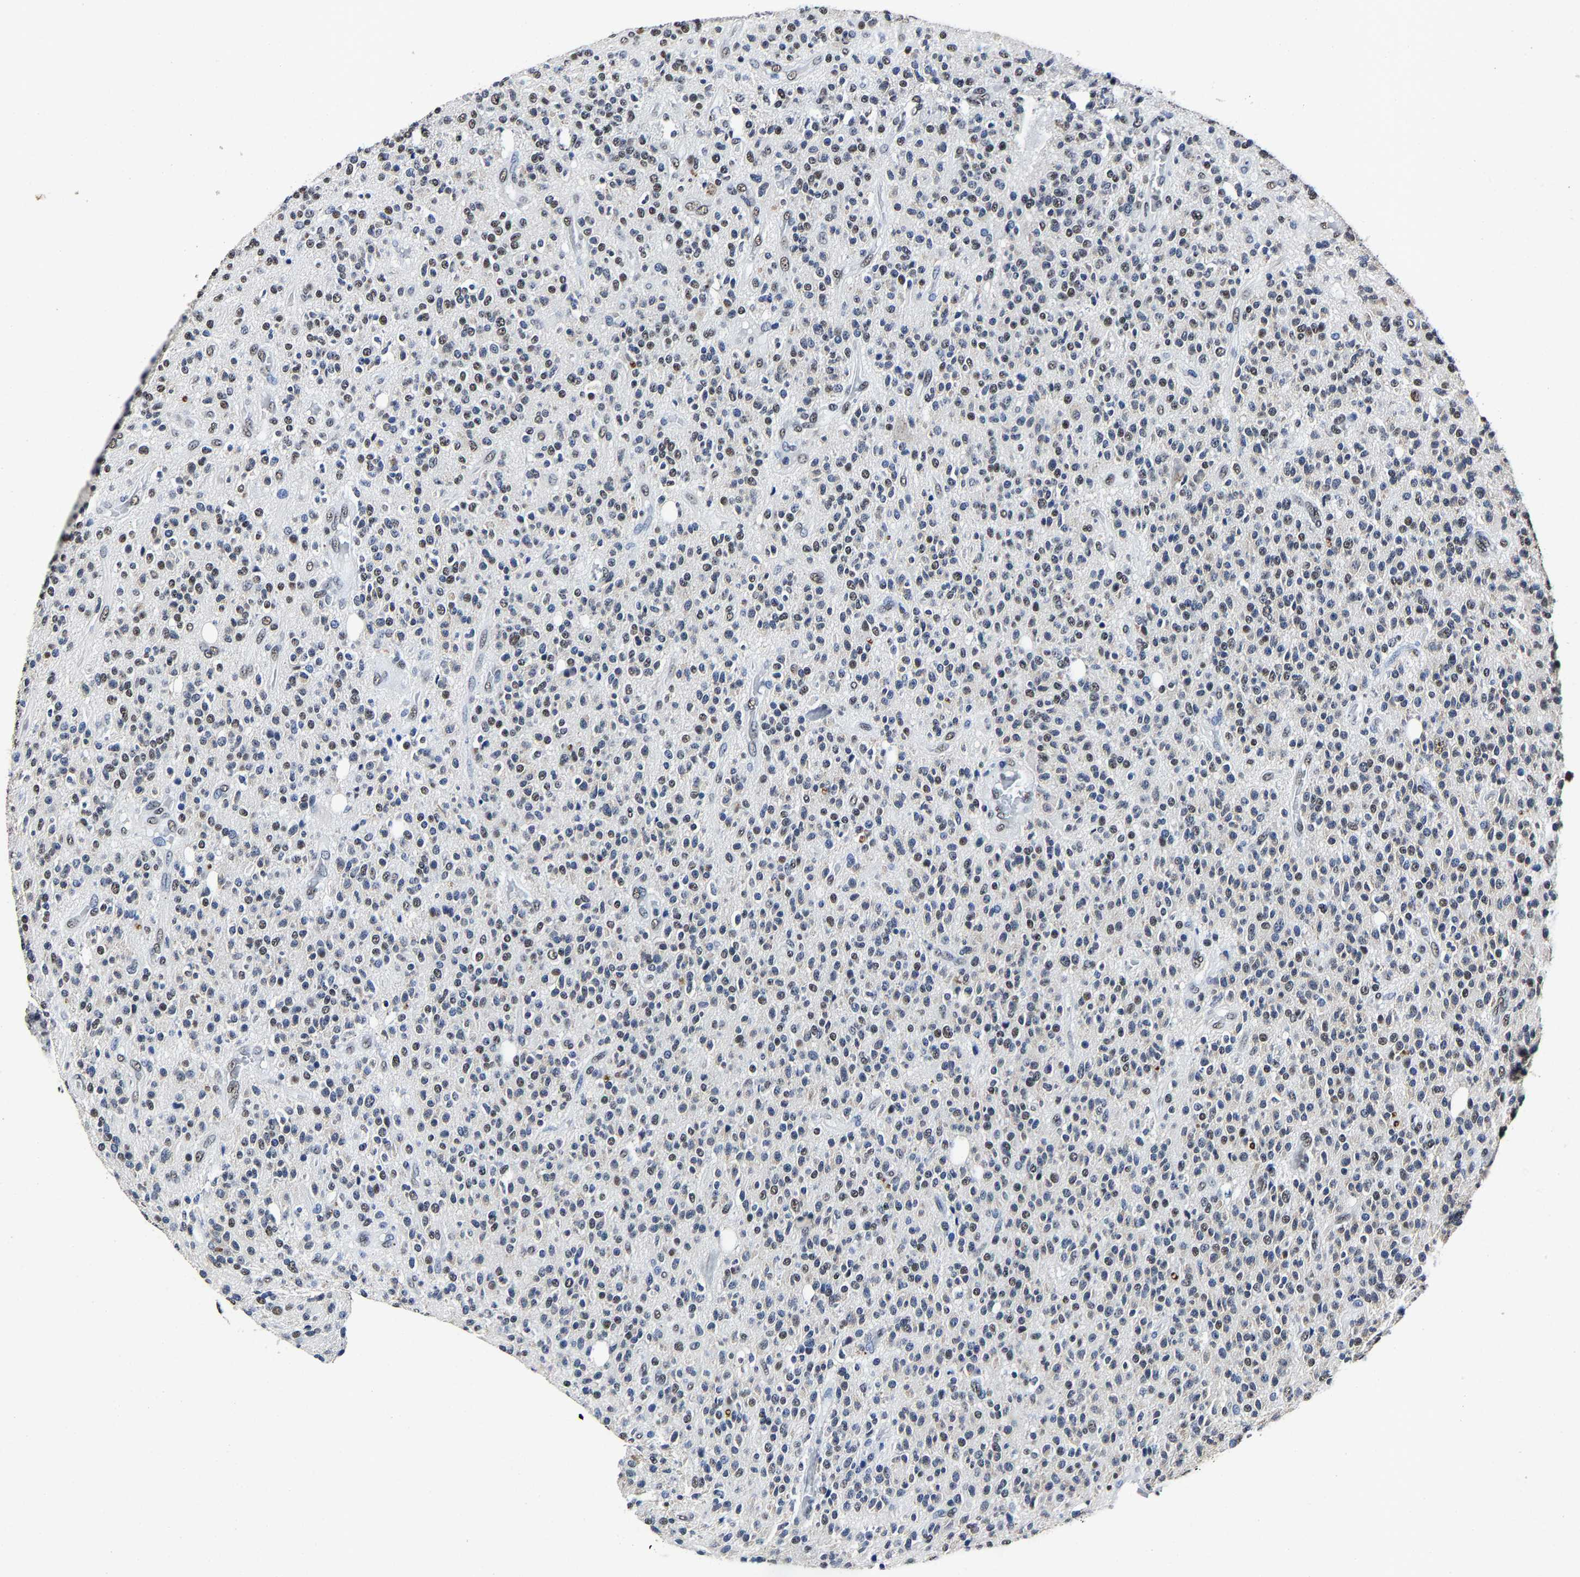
{"staining": {"intensity": "weak", "quantity": "25%-75%", "location": "nuclear"}, "tissue": "glioma", "cell_type": "Tumor cells", "image_type": "cancer", "snomed": [{"axis": "morphology", "description": "Glioma, malignant, High grade"}, {"axis": "topography", "description": "Brain"}], "caption": "Immunohistochemical staining of high-grade glioma (malignant) exhibits low levels of weak nuclear expression in approximately 25%-75% of tumor cells.", "gene": "RBM45", "patient": {"sex": "male", "age": 34}}